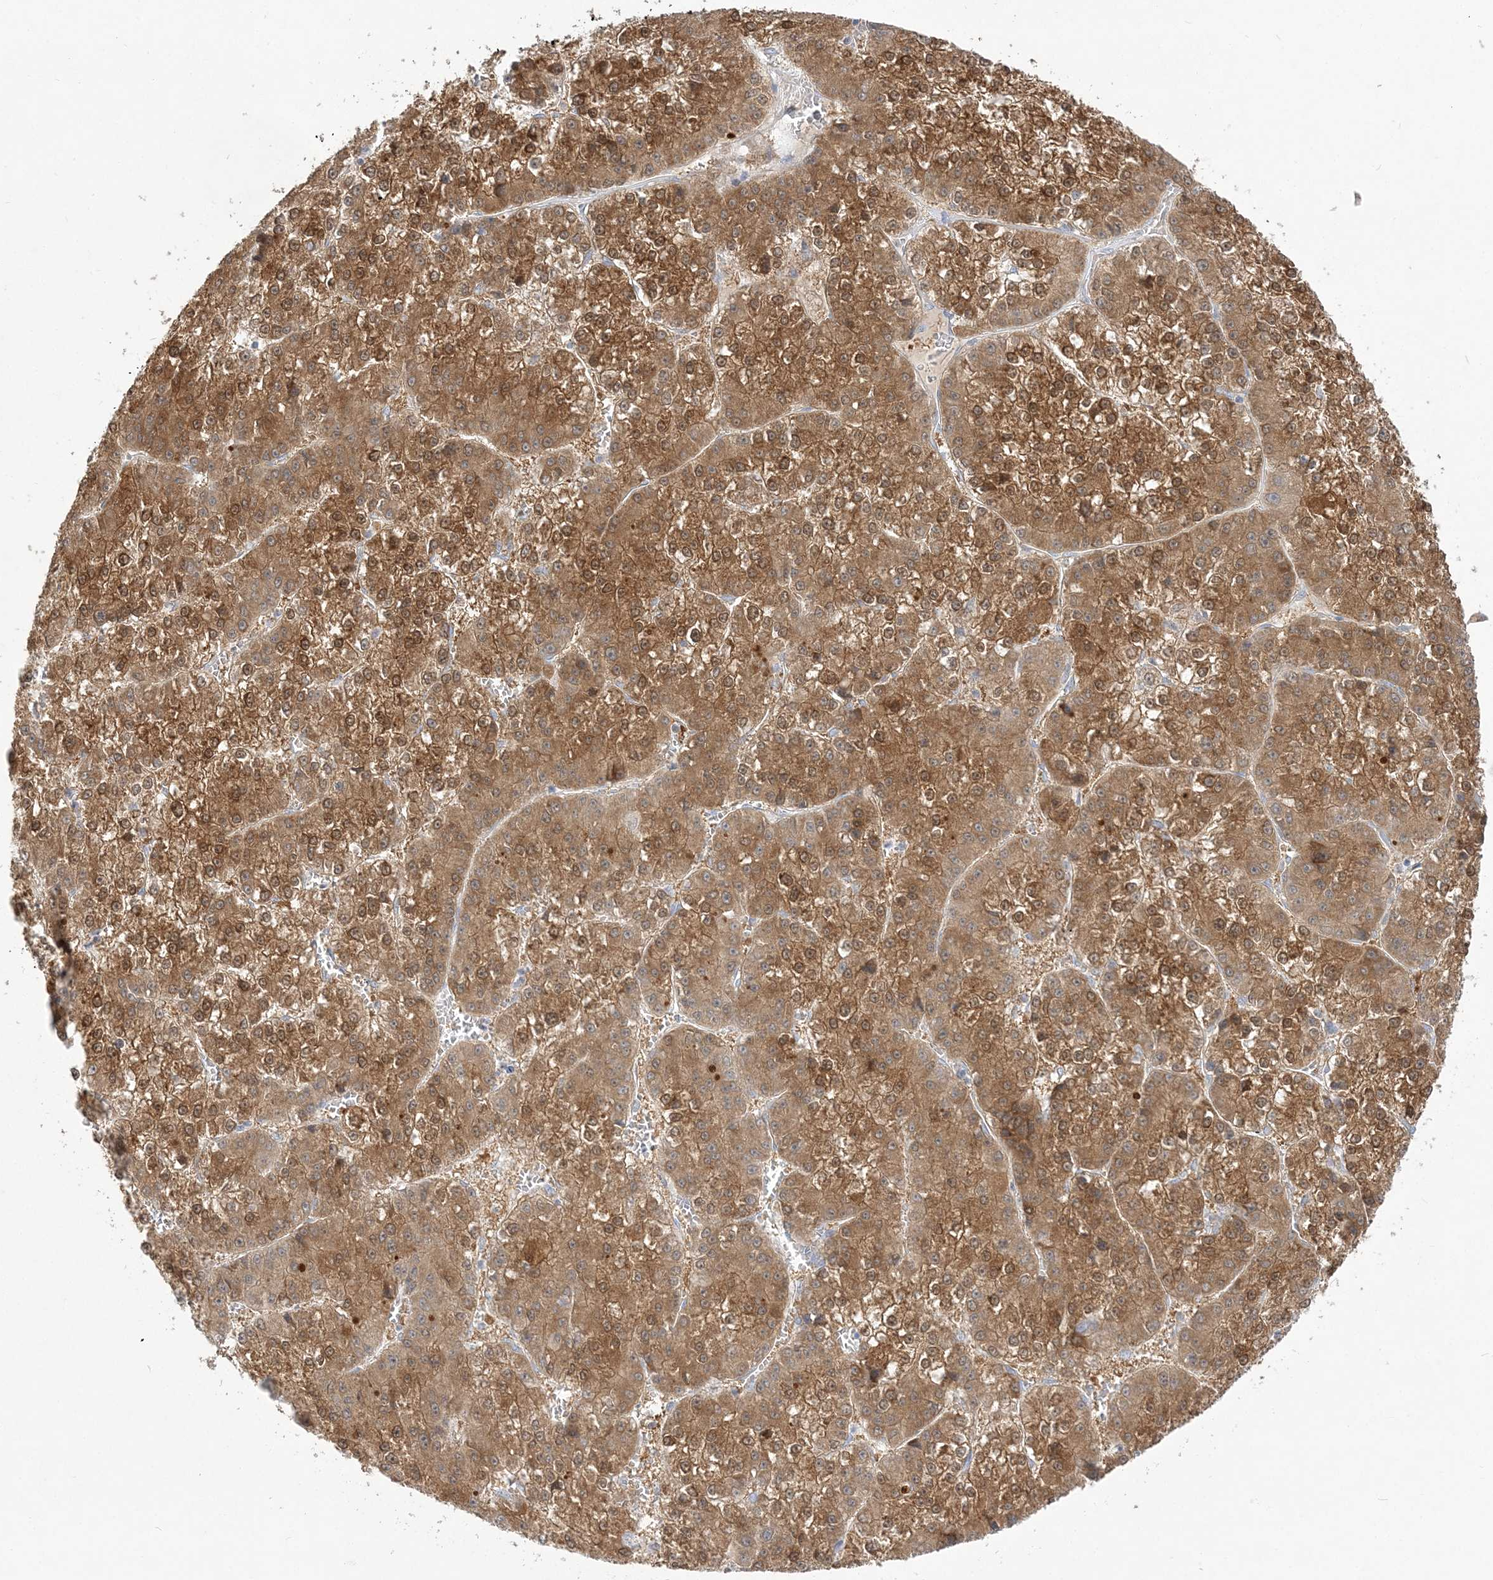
{"staining": {"intensity": "moderate", "quantity": ">75%", "location": "cytoplasmic/membranous"}, "tissue": "liver cancer", "cell_type": "Tumor cells", "image_type": "cancer", "snomed": [{"axis": "morphology", "description": "Carcinoma, Hepatocellular, NOS"}, {"axis": "topography", "description": "Liver"}], "caption": "A histopathology image of human hepatocellular carcinoma (liver) stained for a protein reveals moderate cytoplasmic/membranous brown staining in tumor cells. The staining was performed using DAB to visualize the protein expression in brown, while the nuclei were stained in blue with hematoxylin (Magnification: 20x).", "gene": "PCBD1", "patient": {"sex": "female", "age": 73}}